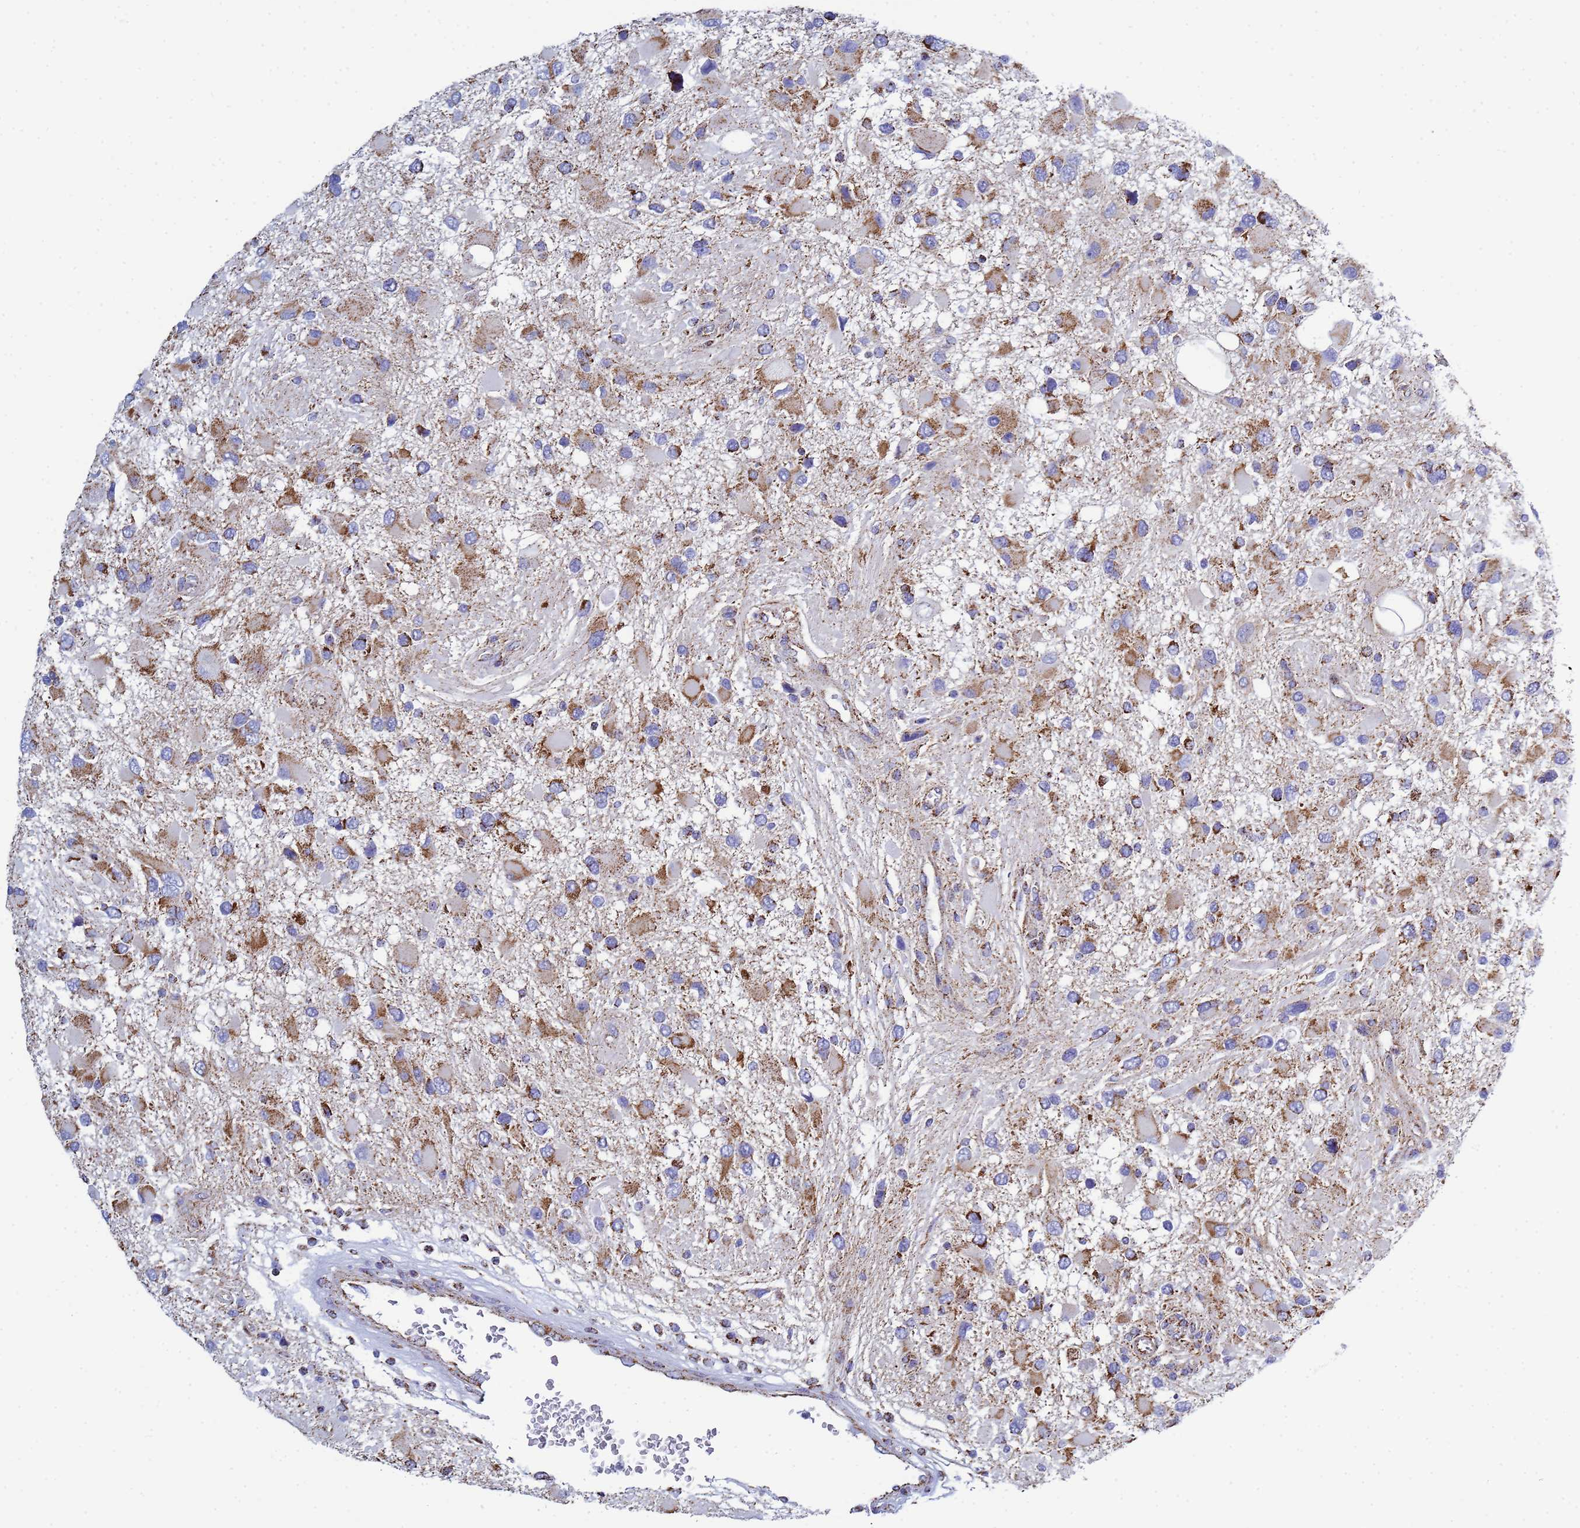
{"staining": {"intensity": "moderate", "quantity": "25%-75%", "location": "cytoplasmic/membranous"}, "tissue": "glioma", "cell_type": "Tumor cells", "image_type": "cancer", "snomed": [{"axis": "morphology", "description": "Glioma, malignant, High grade"}, {"axis": "topography", "description": "Brain"}], "caption": "High-power microscopy captured an IHC micrograph of malignant high-grade glioma, revealing moderate cytoplasmic/membranous positivity in about 25%-75% of tumor cells.", "gene": "COQ4", "patient": {"sex": "male", "age": 53}}